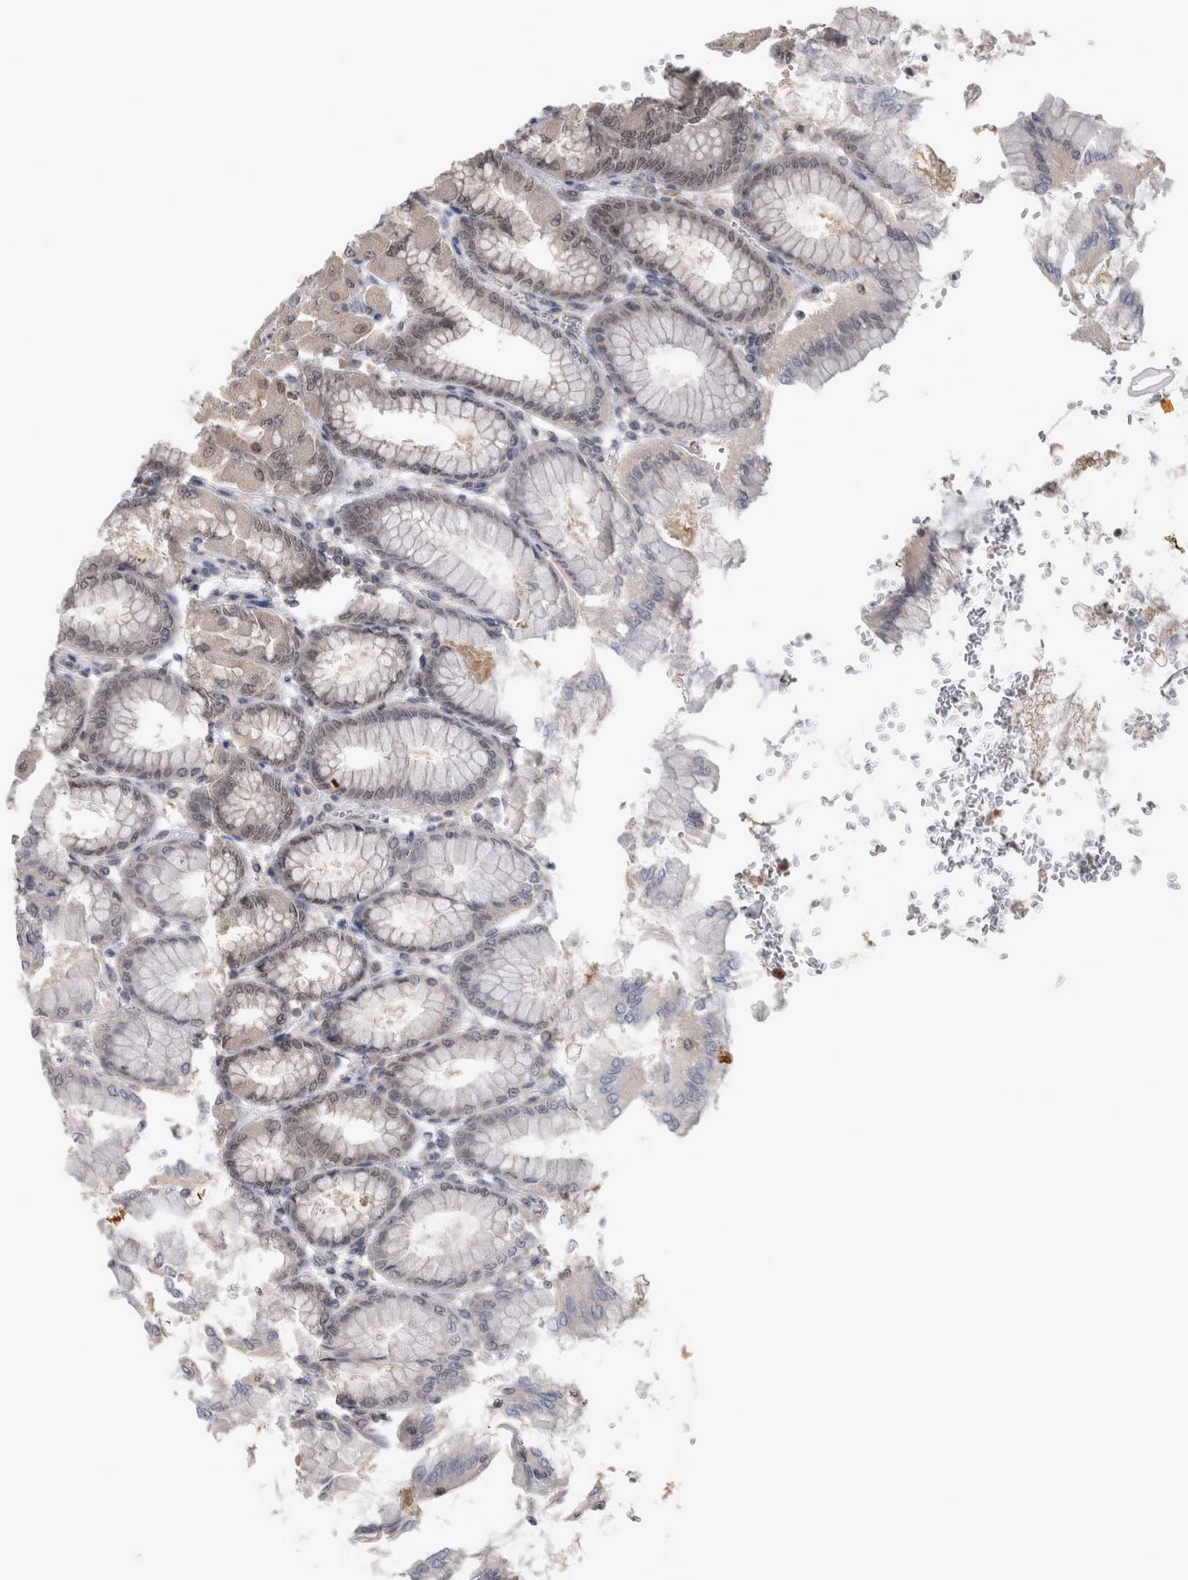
{"staining": {"intensity": "moderate", "quantity": ">75%", "location": "cytoplasmic/membranous,nuclear"}, "tissue": "stomach", "cell_type": "Glandular cells", "image_type": "normal", "snomed": [{"axis": "morphology", "description": "Normal tissue, NOS"}, {"axis": "topography", "description": "Stomach, upper"}], "caption": "There is medium levels of moderate cytoplasmic/membranous,nuclear staining in glandular cells of normal stomach, as demonstrated by immunohistochemical staining (brown color).", "gene": "RBM28", "patient": {"sex": "female", "age": 56}}